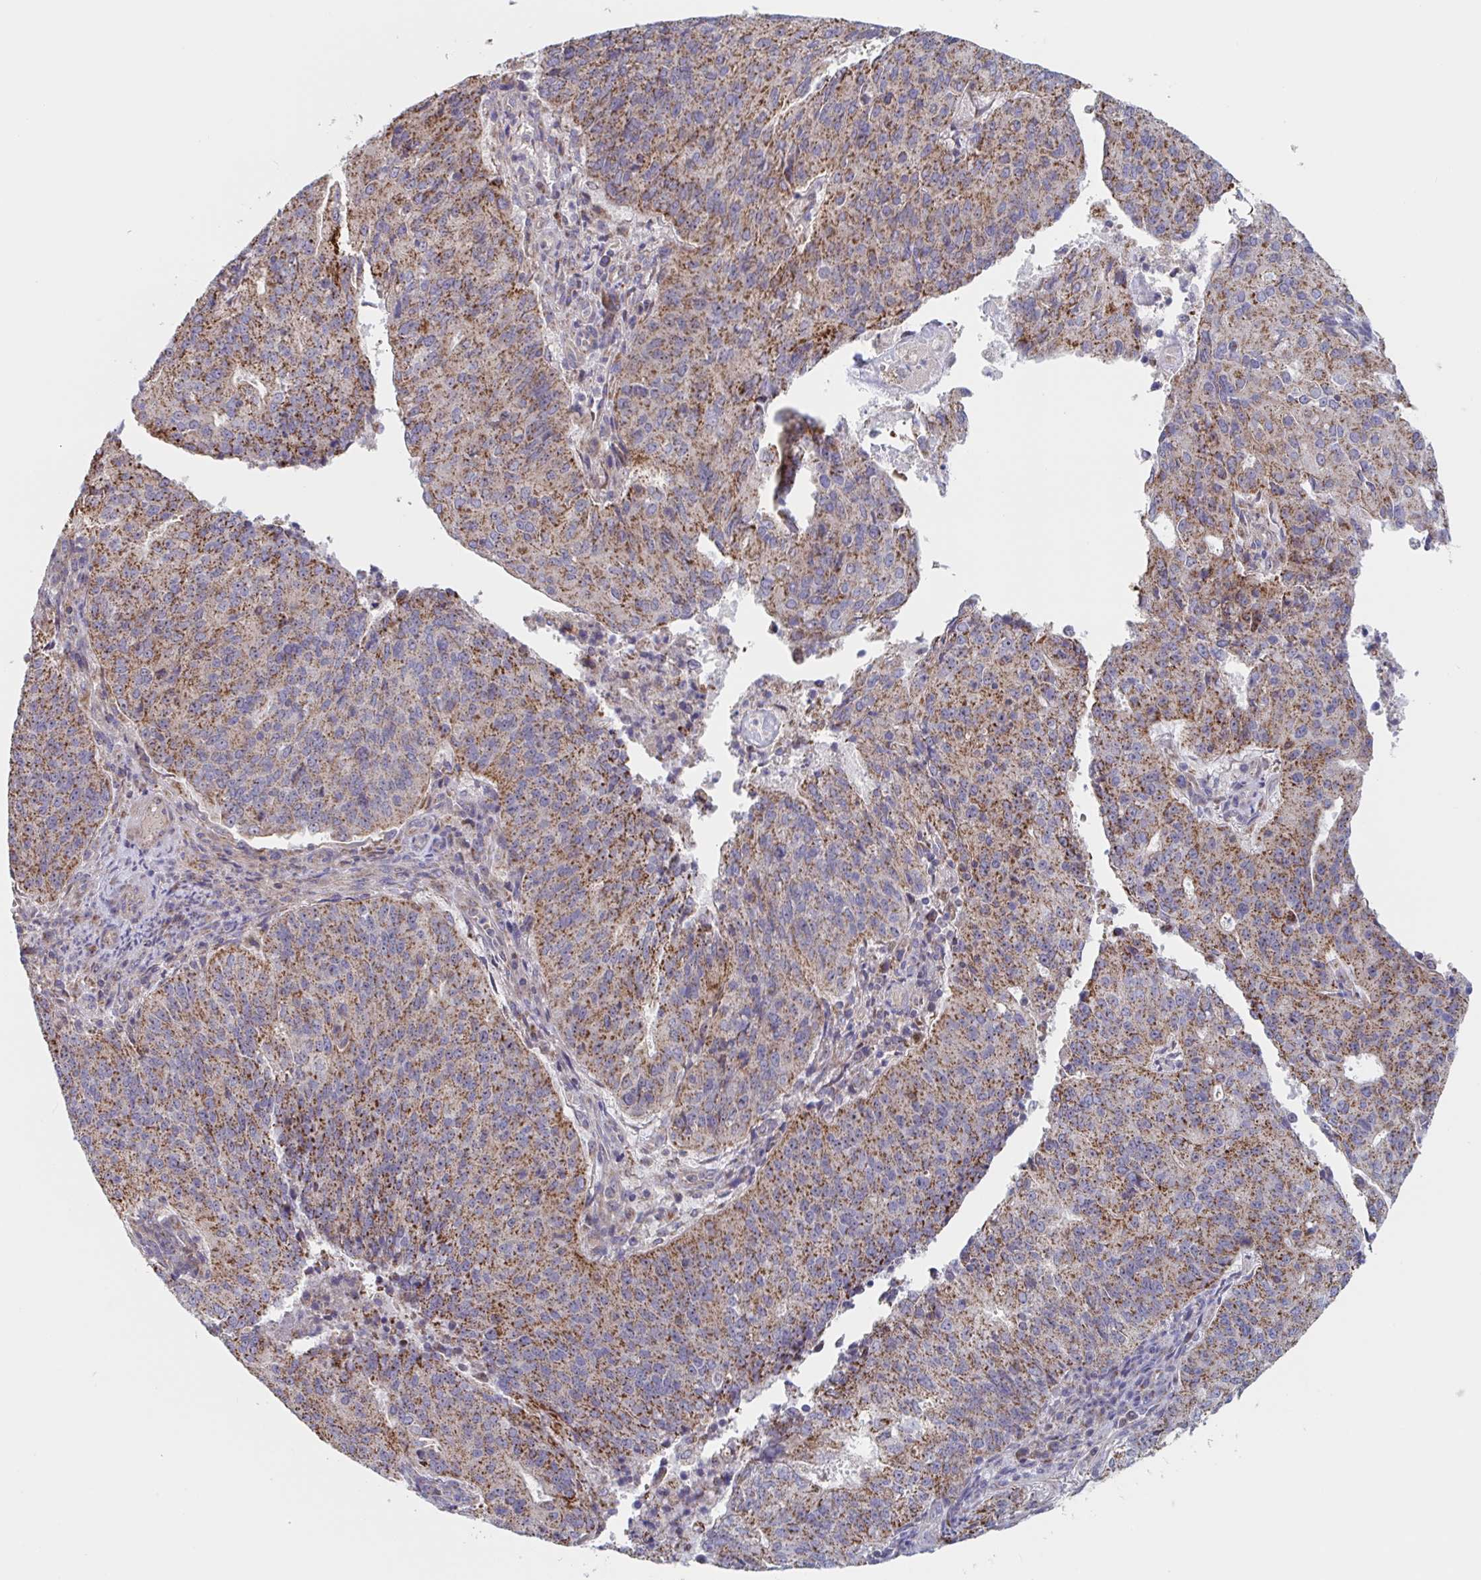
{"staining": {"intensity": "moderate", "quantity": ">75%", "location": "cytoplasmic/membranous"}, "tissue": "endometrial cancer", "cell_type": "Tumor cells", "image_type": "cancer", "snomed": [{"axis": "morphology", "description": "Adenocarcinoma, NOS"}, {"axis": "topography", "description": "Endometrium"}], "caption": "Endometrial cancer stained for a protein shows moderate cytoplasmic/membranous positivity in tumor cells. (Brightfield microscopy of DAB IHC at high magnification).", "gene": "MRPL53", "patient": {"sex": "female", "age": 82}}